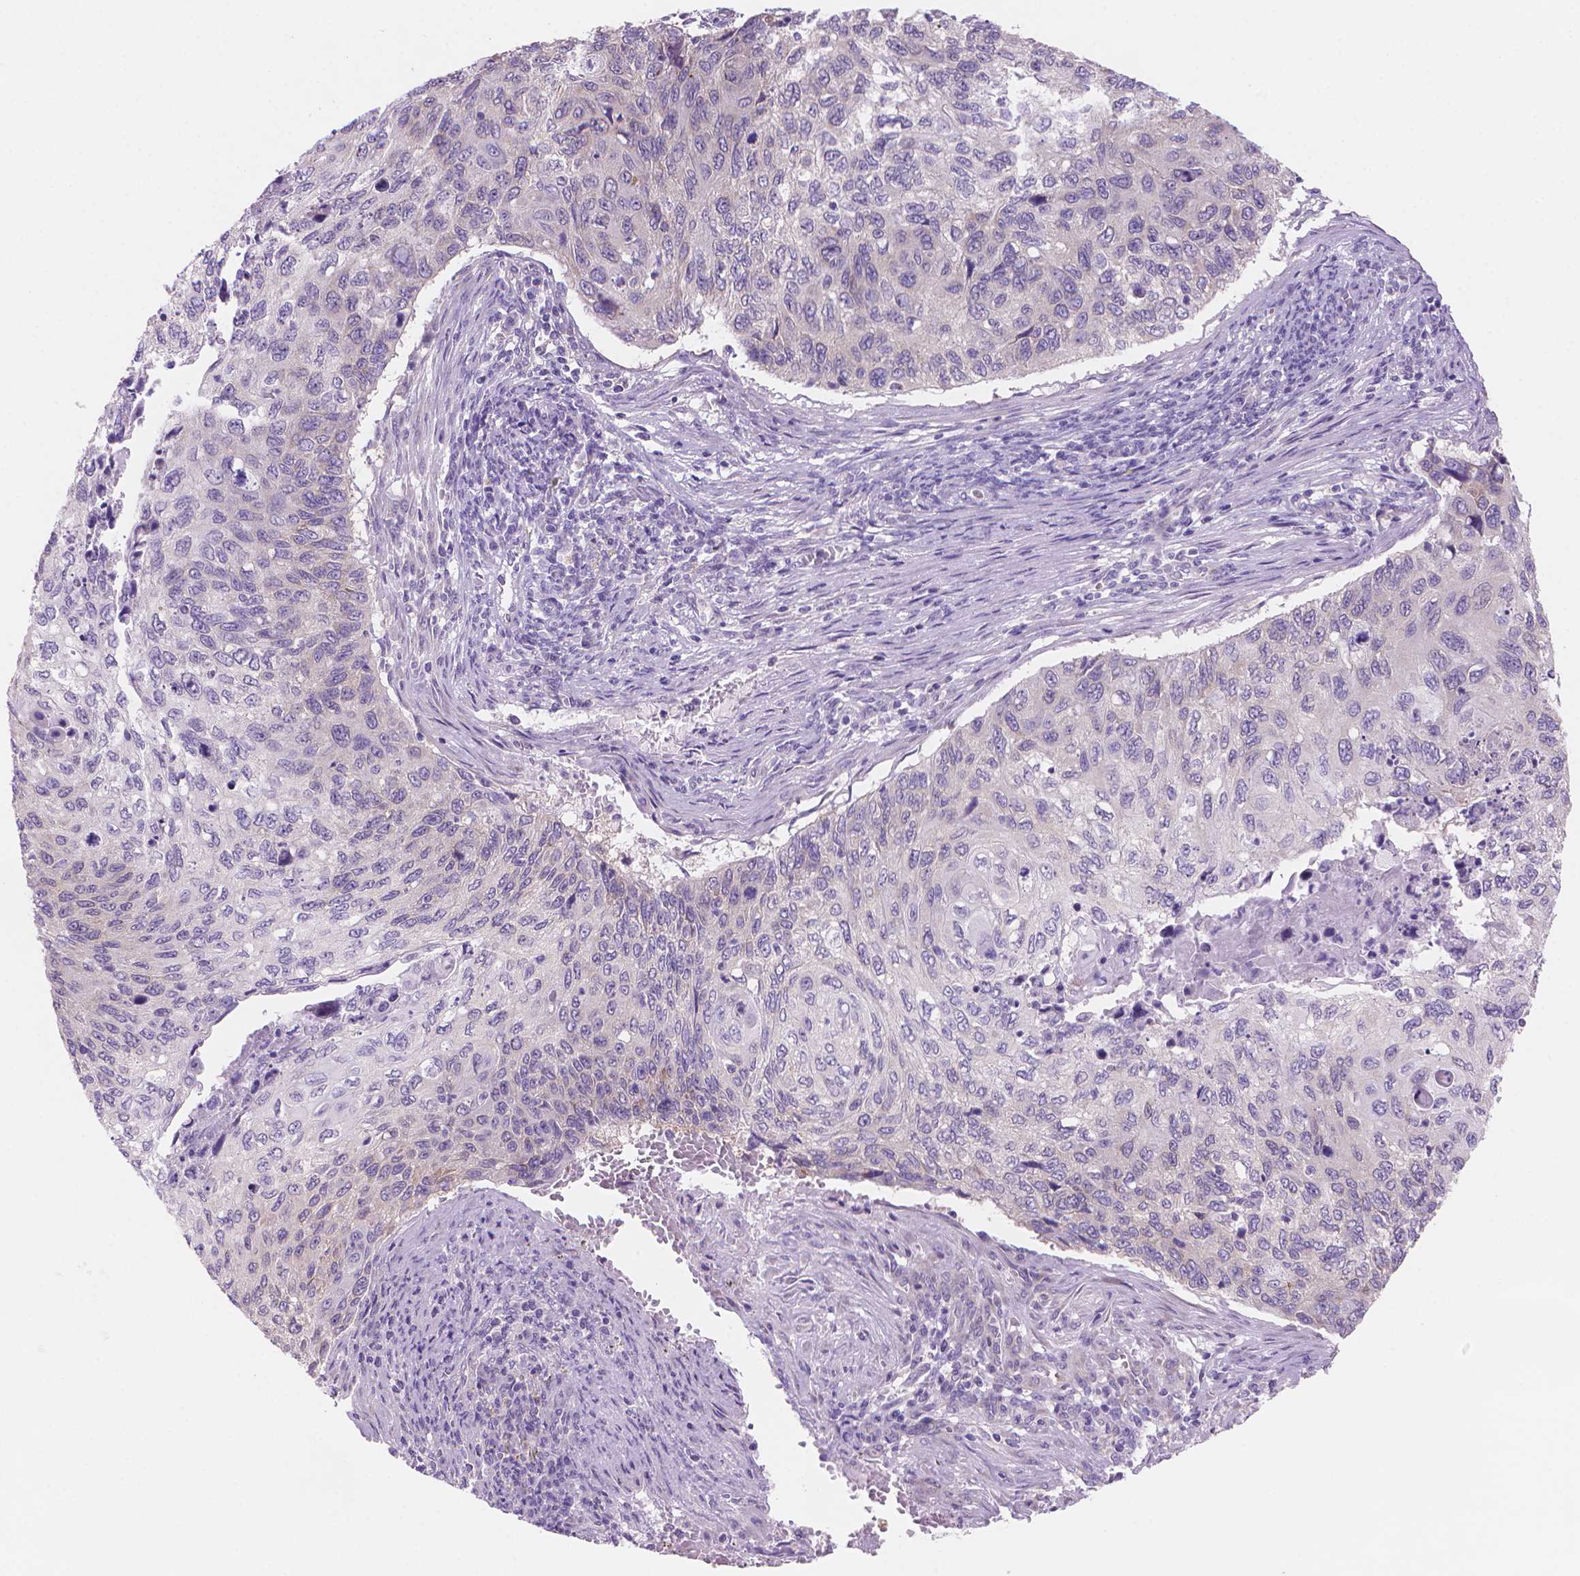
{"staining": {"intensity": "negative", "quantity": "none", "location": "none"}, "tissue": "cervical cancer", "cell_type": "Tumor cells", "image_type": "cancer", "snomed": [{"axis": "morphology", "description": "Squamous cell carcinoma, NOS"}, {"axis": "topography", "description": "Cervix"}], "caption": "Photomicrograph shows no significant protein staining in tumor cells of cervical squamous cell carcinoma.", "gene": "ENSG00000187186", "patient": {"sex": "female", "age": 70}}